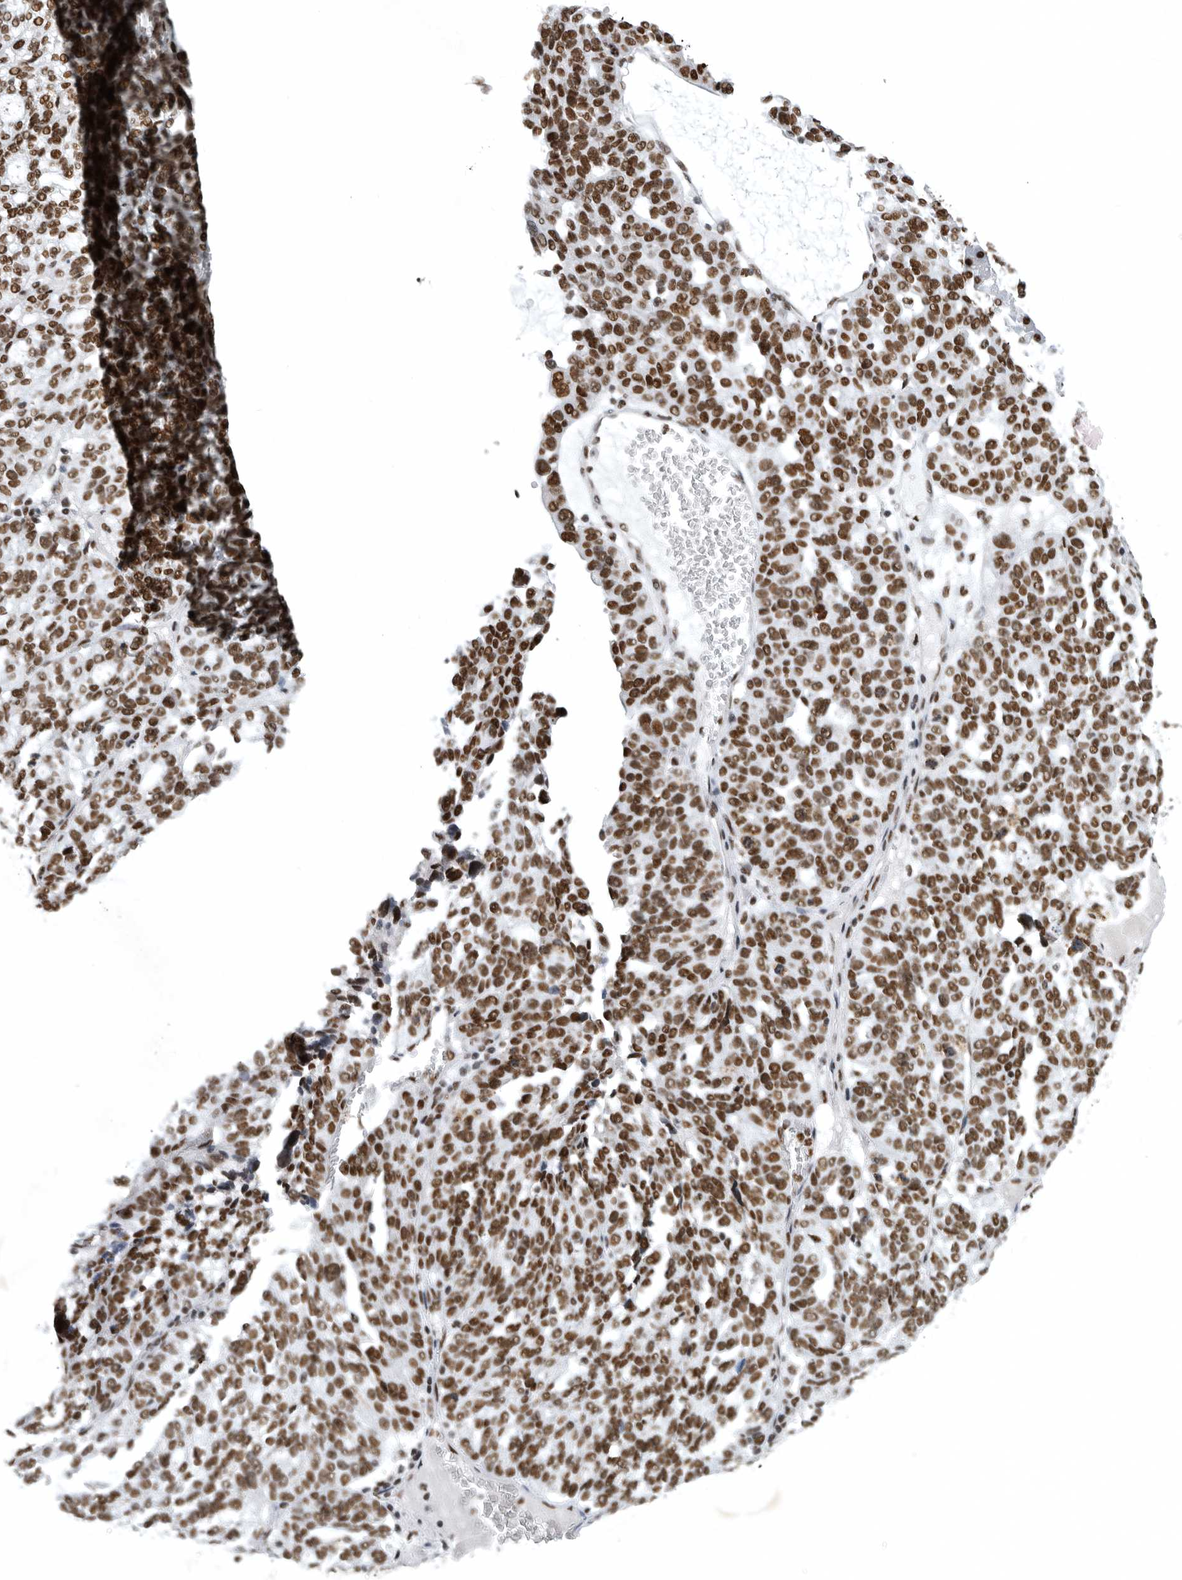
{"staining": {"intensity": "strong", "quantity": ">75%", "location": "nuclear"}, "tissue": "ovarian cancer", "cell_type": "Tumor cells", "image_type": "cancer", "snomed": [{"axis": "morphology", "description": "Cystadenocarcinoma, serous, NOS"}, {"axis": "topography", "description": "Ovary"}], "caption": "Protein expression analysis of ovarian cancer reveals strong nuclear positivity in about >75% of tumor cells. The staining was performed using DAB, with brown indicating positive protein expression. Nuclei are stained blue with hematoxylin.", "gene": "BCLAF1", "patient": {"sex": "female", "age": 59}}